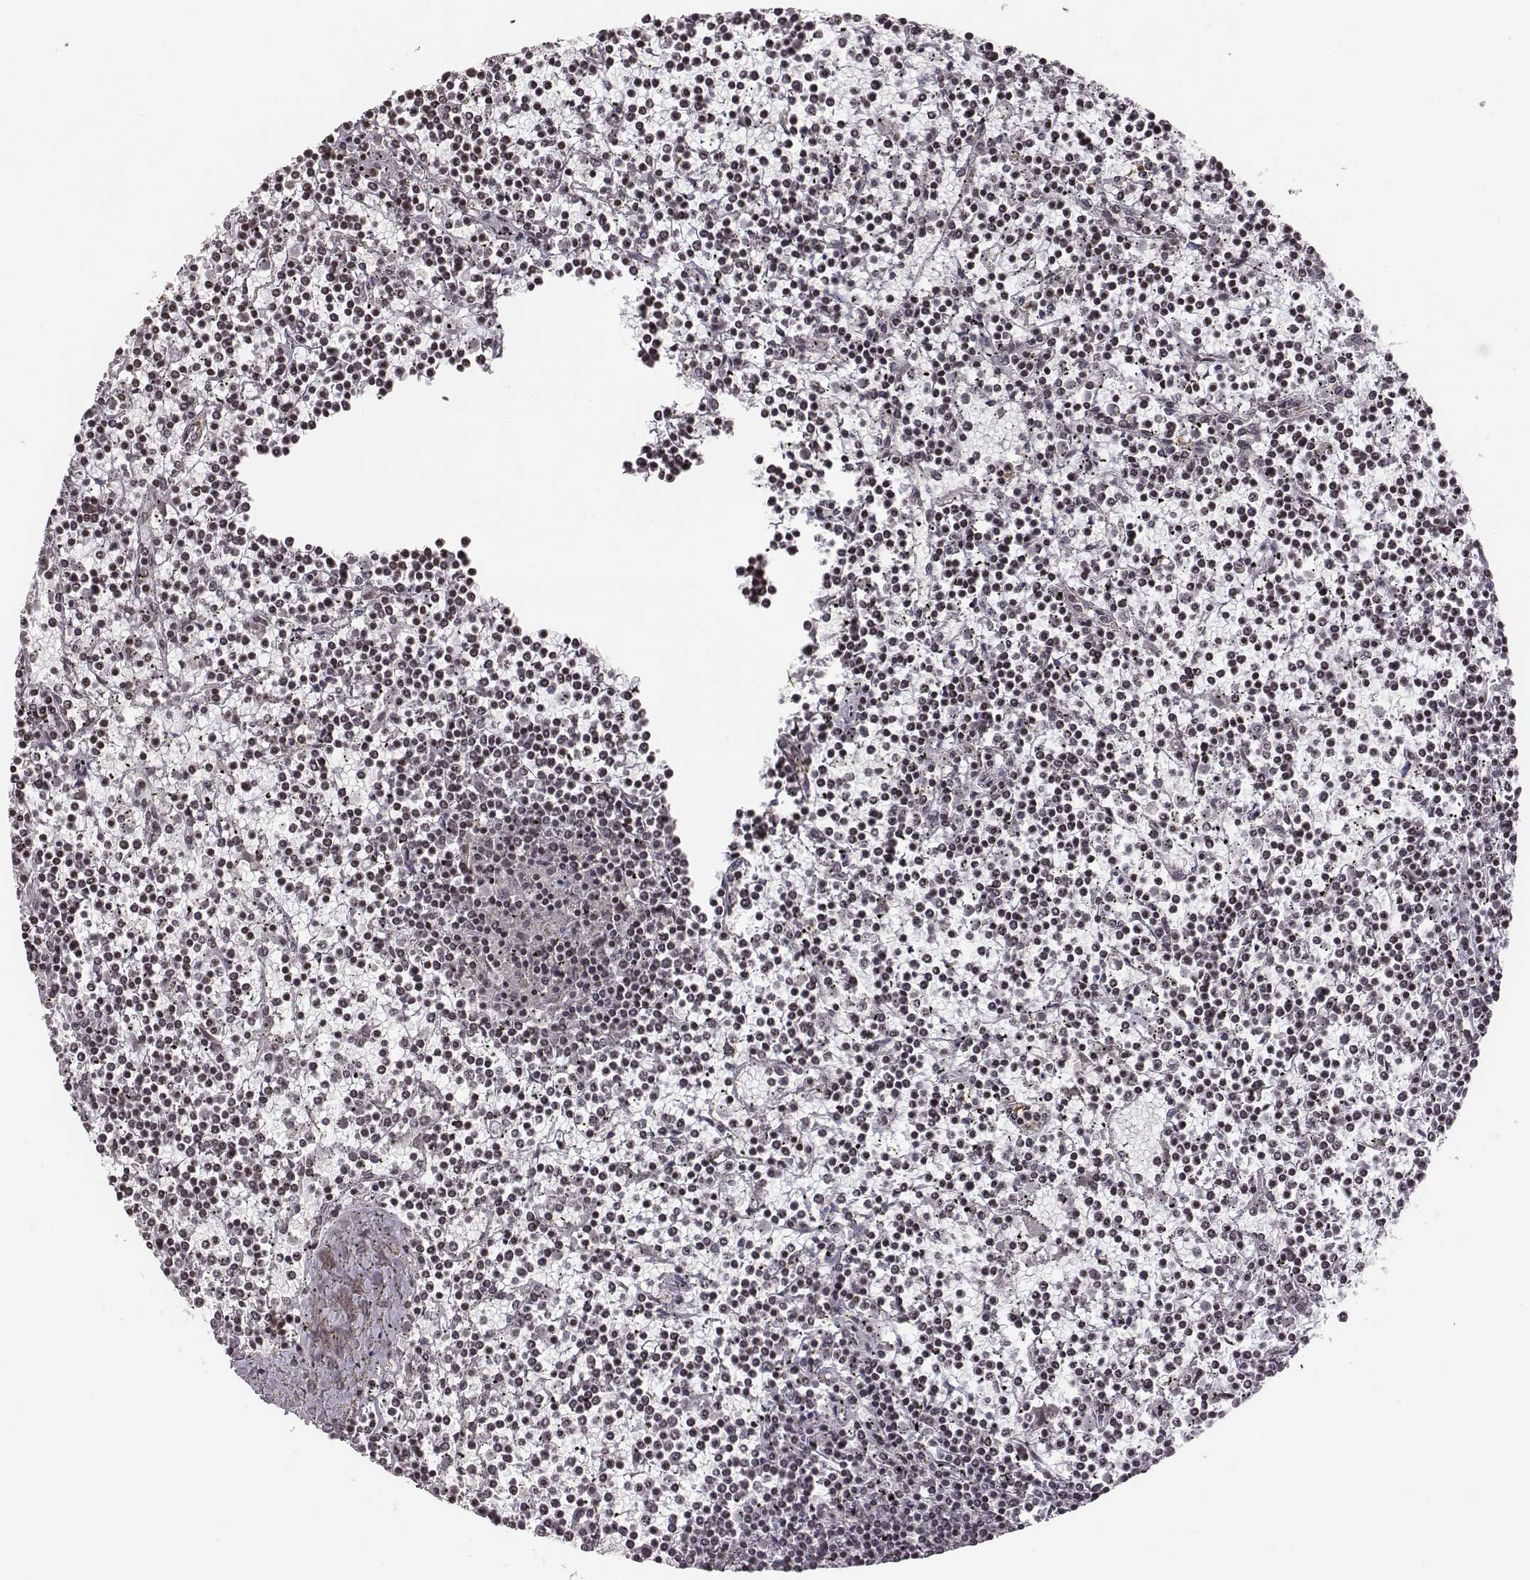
{"staining": {"intensity": "negative", "quantity": "none", "location": "none"}, "tissue": "lymphoma", "cell_type": "Tumor cells", "image_type": "cancer", "snomed": [{"axis": "morphology", "description": "Malignant lymphoma, non-Hodgkin's type, Low grade"}, {"axis": "topography", "description": "Spleen"}], "caption": "Image shows no protein positivity in tumor cells of low-grade malignant lymphoma, non-Hodgkin's type tissue.", "gene": "GRM4", "patient": {"sex": "female", "age": 19}}